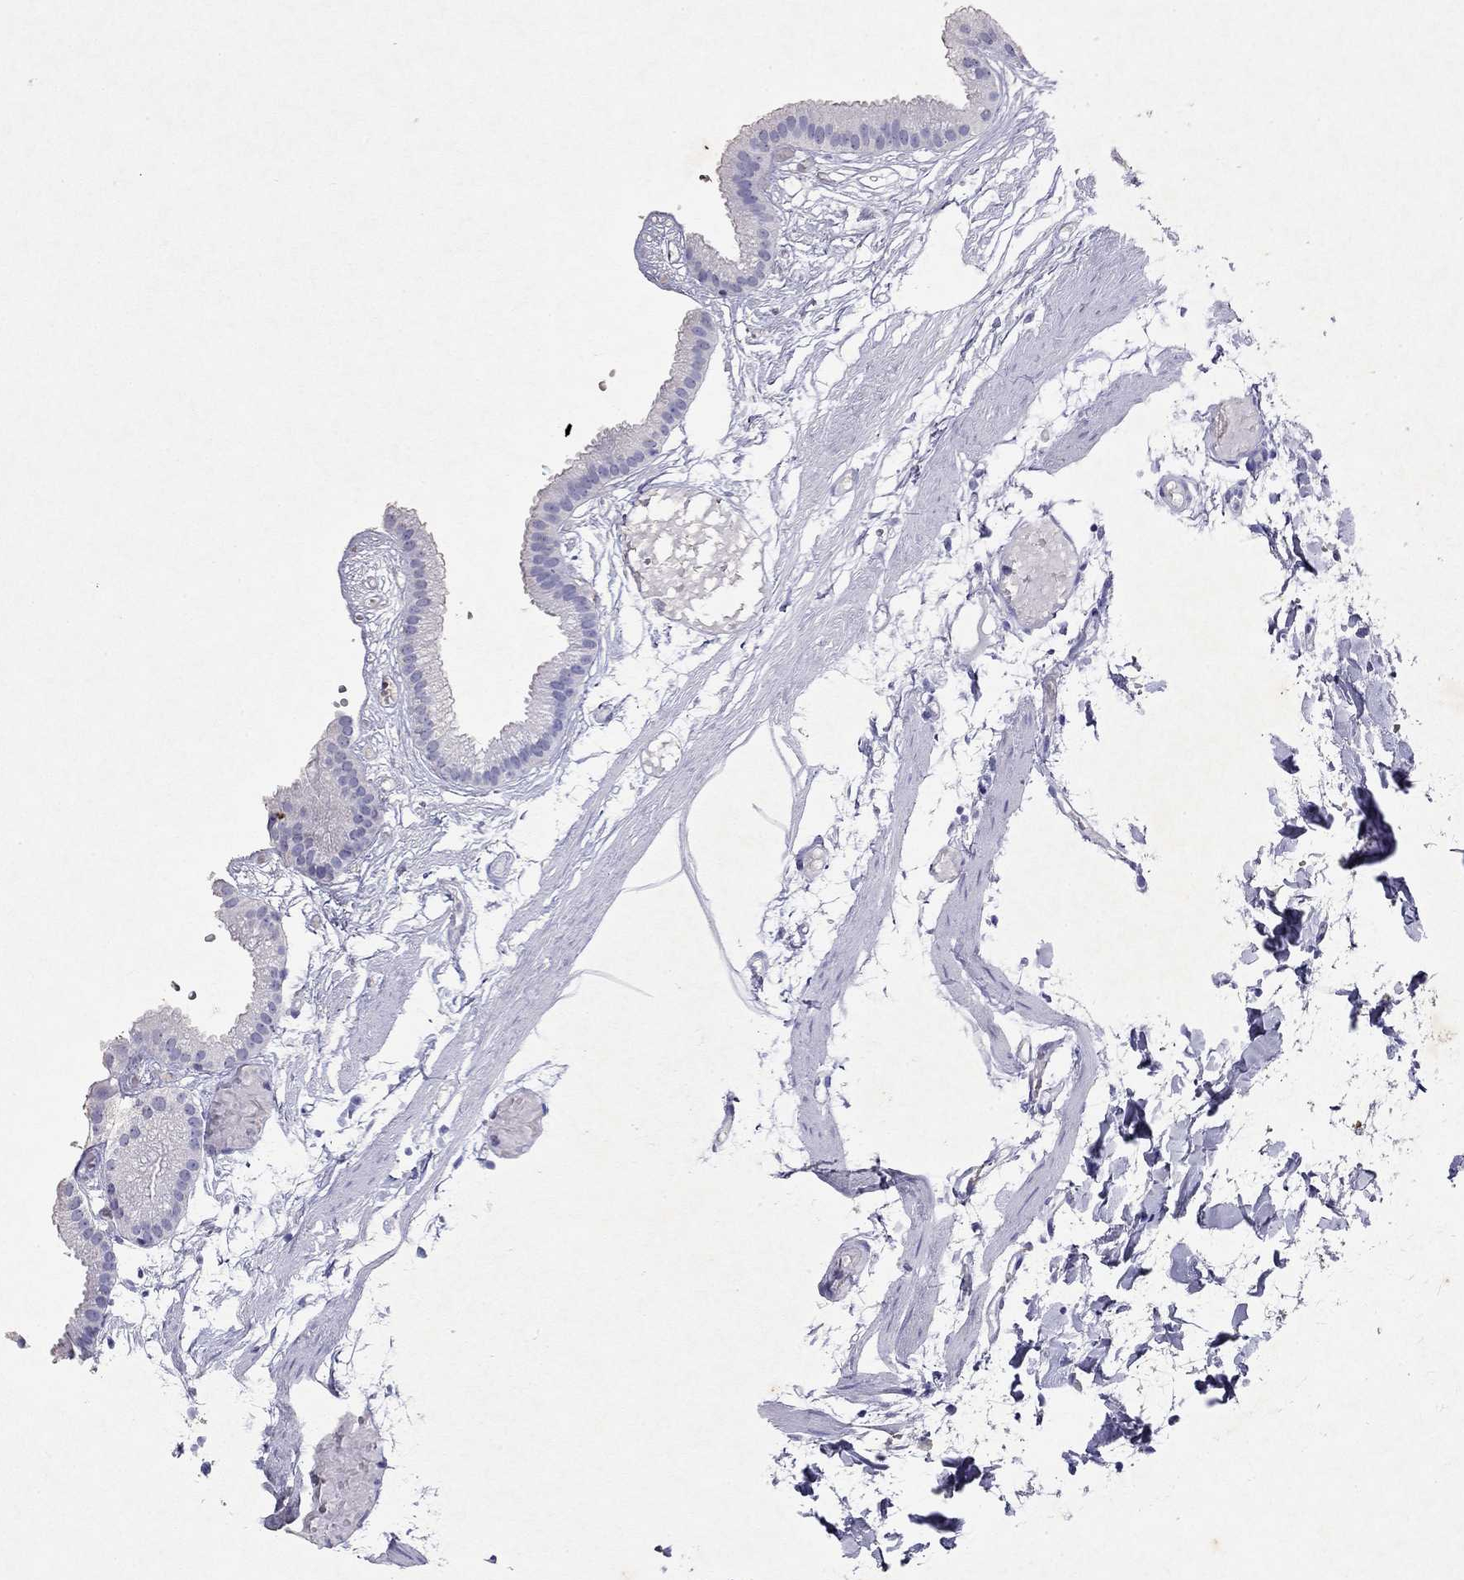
{"staining": {"intensity": "negative", "quantity": "none", "location": "none"}, "tissue": "gallbladder", "cell_type": "Glandular cells", "image_type": "normal", "snomed": [{"axis": "morphology", "description": "Normal tissue, NOS"}, {"axis": "topography", "description": "Gallbladder"}], "caption": "DAB (3,3'-diaminobenzidine) immunohistochemical staining of benign human gallbladder shows no significant positivity in glandular cells.", "gene": "ARMC12", "patient": {"sex": "female", "age": 45}}